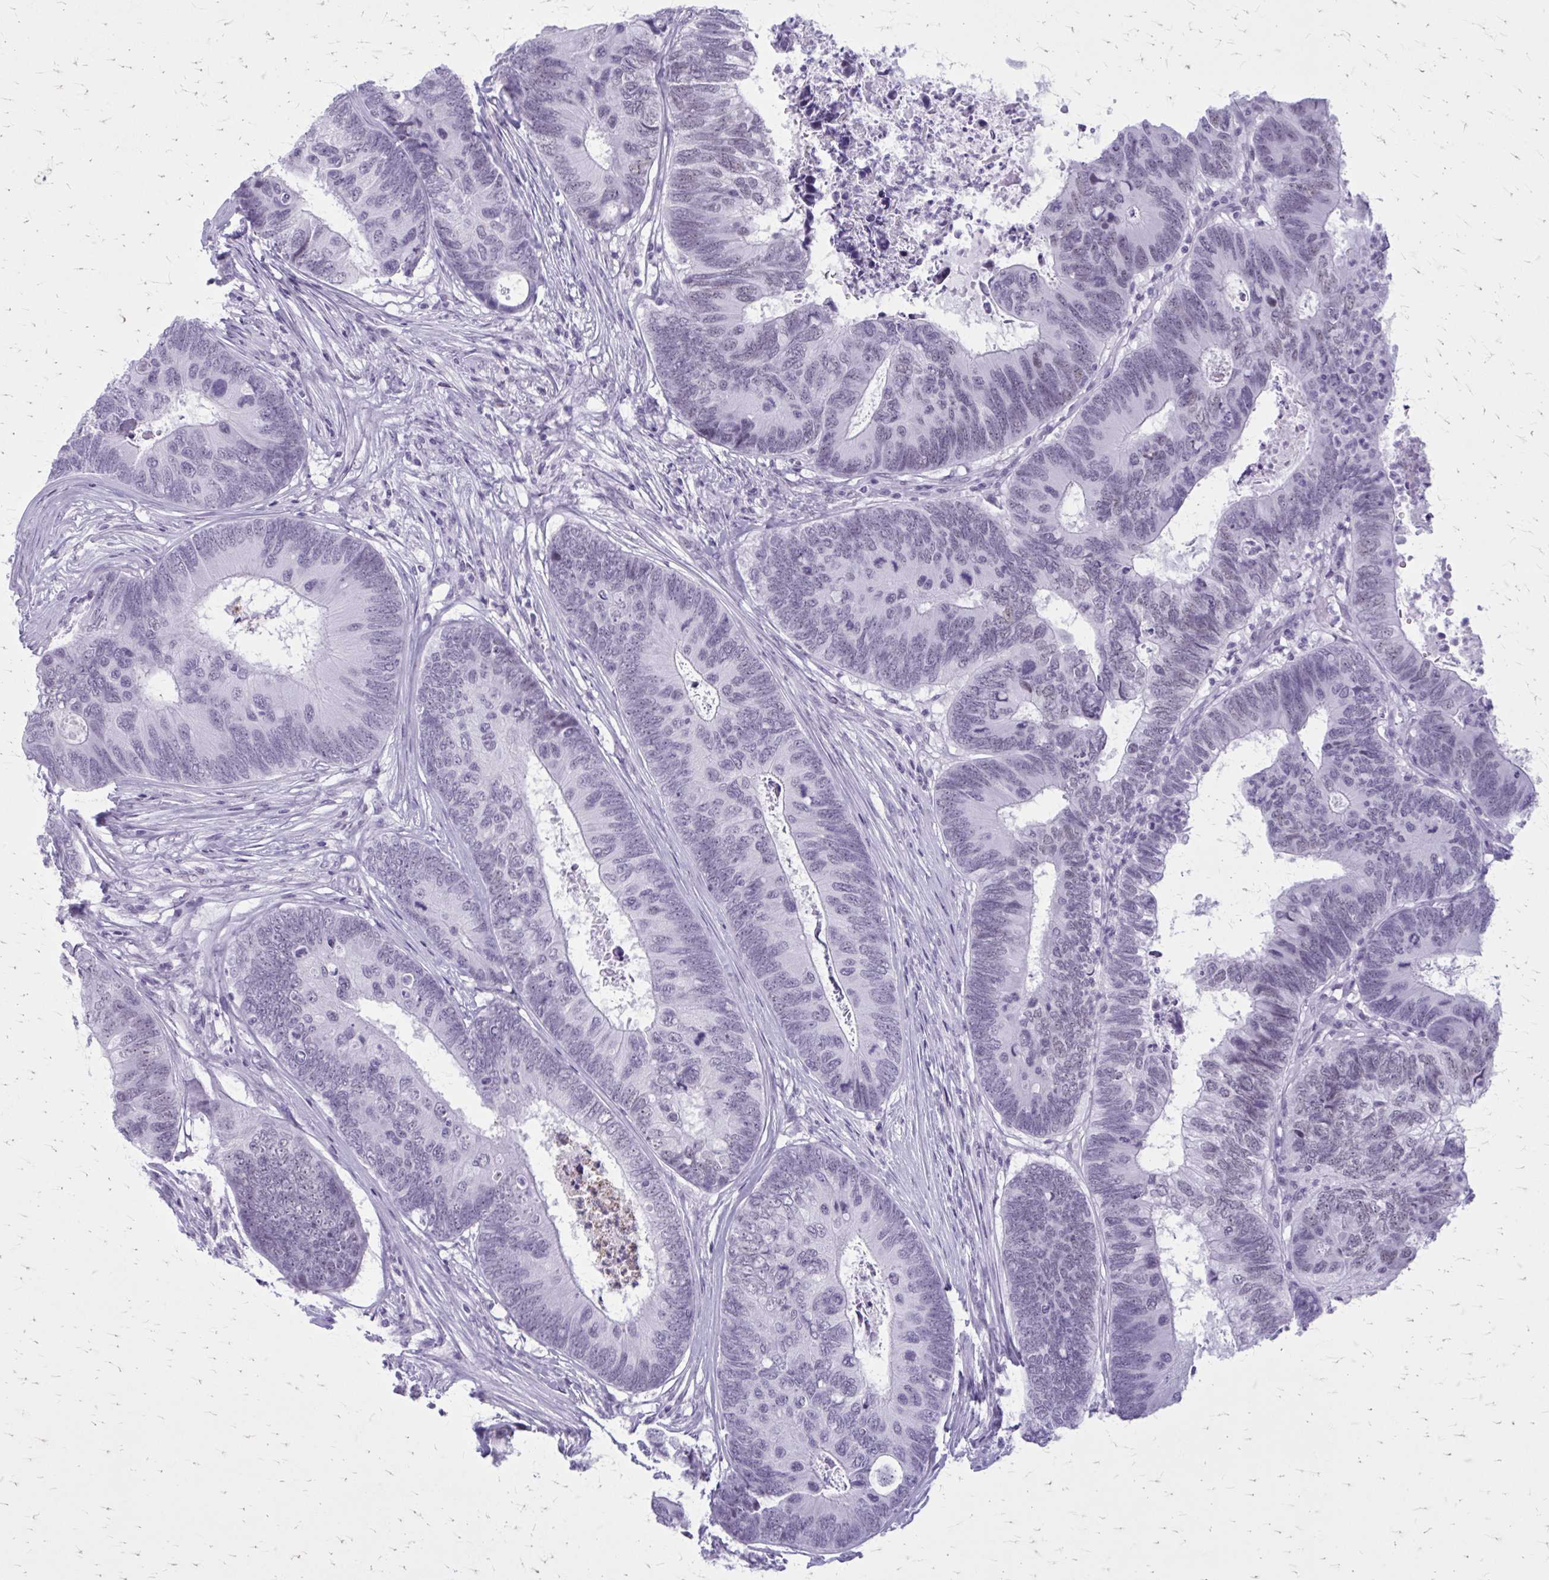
{"staining": {"intensity": "negative", "quantity": "none", "location": "none"}, "tissue": "colorectal cancer", "cell_type": "Tumor cells", "image_type": "cancer", "snomed": [{"axis": "morphology", "description": "Adenocarcinoma, NOS"}, {"axis": "topography", "description": "Colon"}], "caption": "Tumor cells are negative for protein expression in human colorectal cancer.", "gene": "GAD1", "patient": {"sex": "female", "age": 67}}